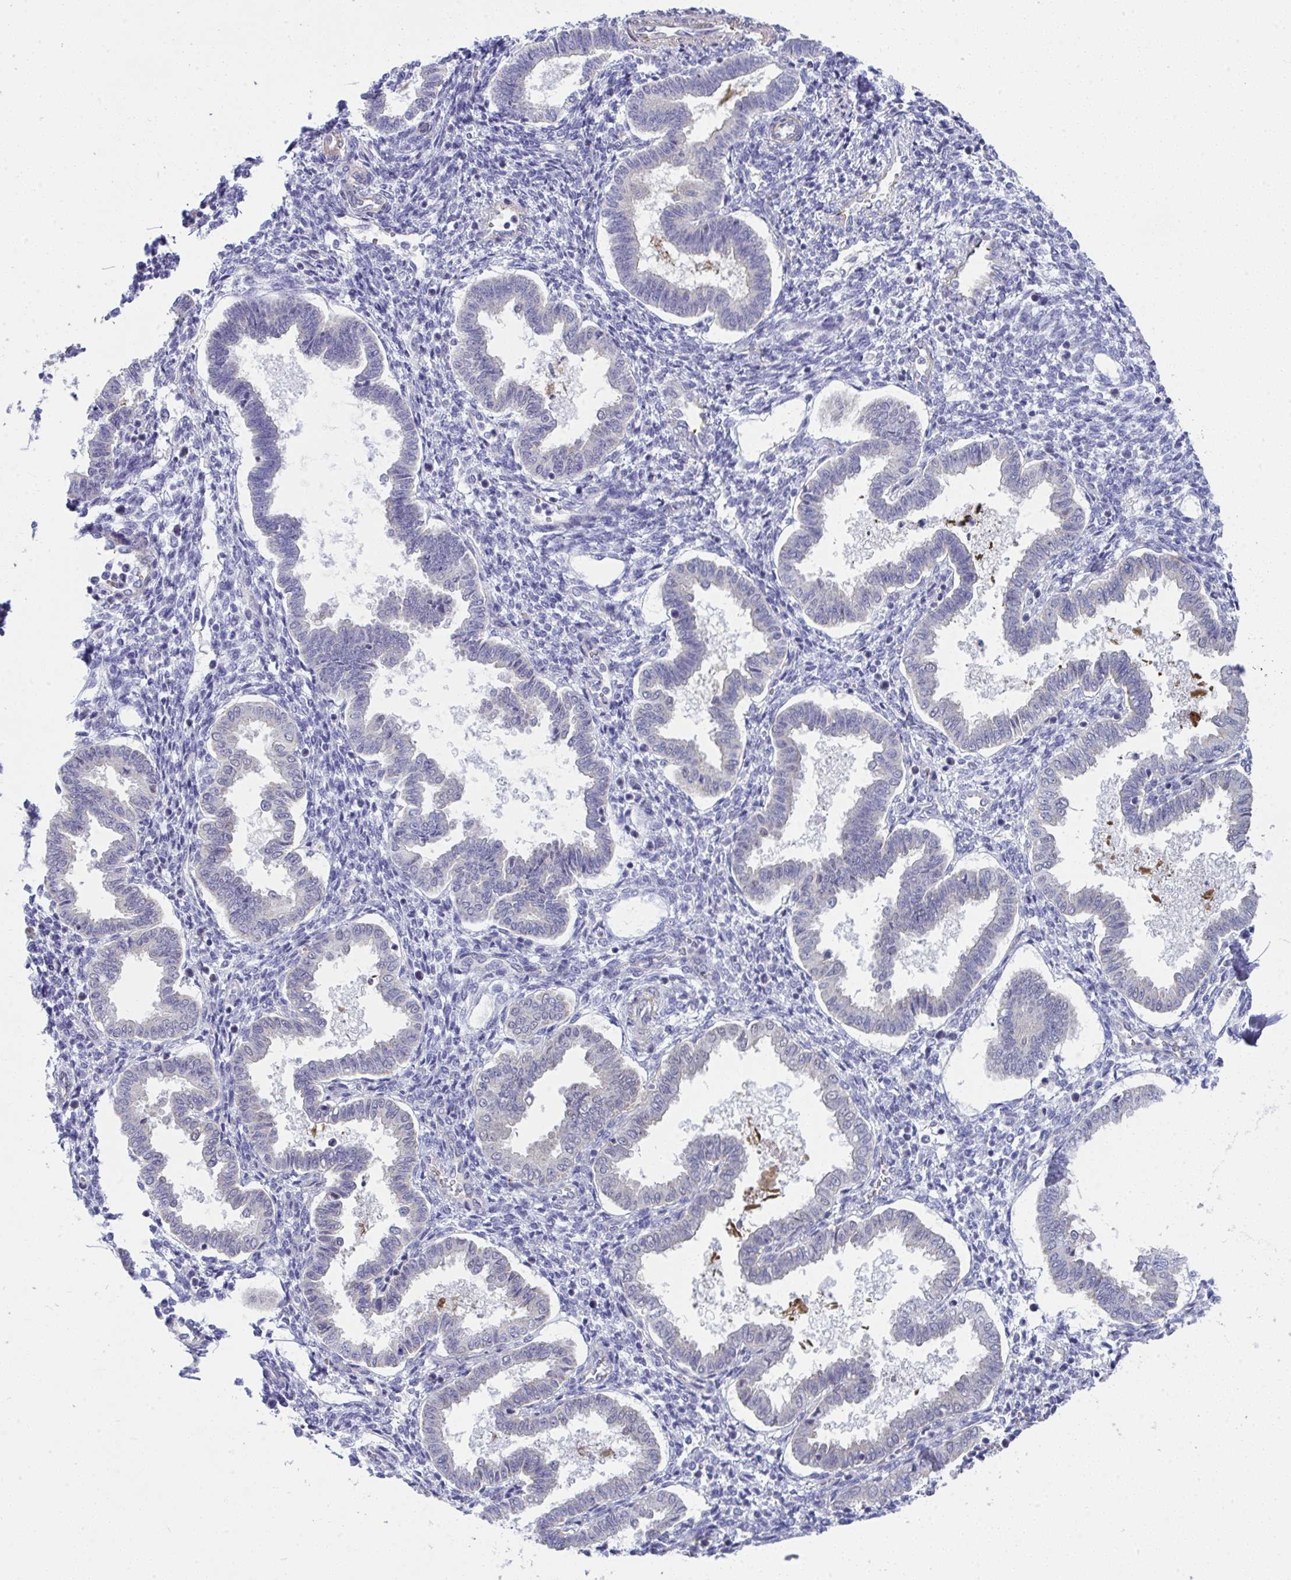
{"staining": {"intensity": "negative", "quantity": "none", "location": "none"}, "tissue": "endometrium", "cell_type": "Cells in endometrial stroma", "image_type": "normal", "snomed": [{"axis": "morphology", "description": "Normal tissue, NOS"}, {"axis": "topography", "description": "Endometrium"}], "caption": "High power microscopy micrograph of an immunohistochemistry (IHC) photomicrograph of benign endometrium, revealing no significant expression in cells in endometrial stroma.", "gene": "MYL12A", "patient": {"sex": "female", "age": 24}}